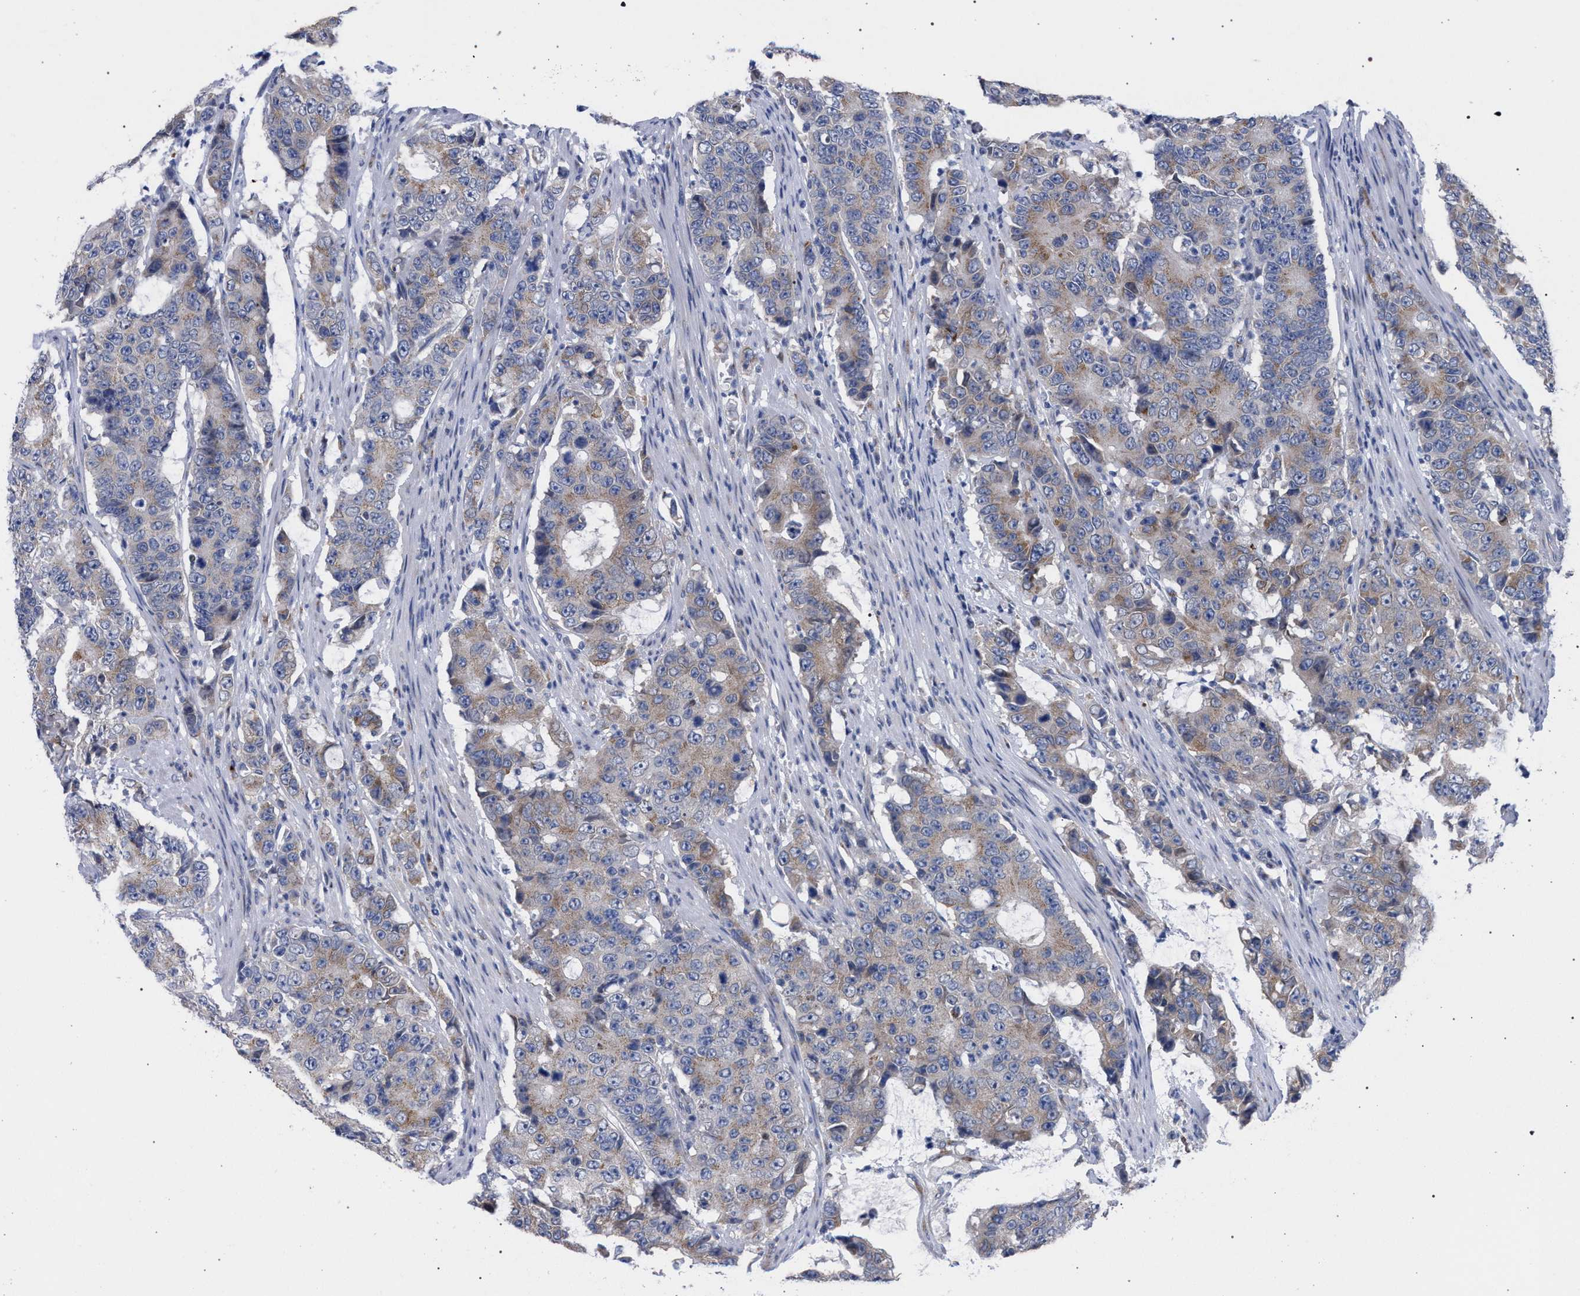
{"staining": {"intensity": "weak", "quantity": "25%-75%", "location": "cytoplasmic/membranous"}, "tissue": "colorectal cancer", "cell_type": "Tumor cells", "image_type": "cancer", "snomed": [{"axis": "morphology", "description": "Adenocarcinoma, NOS"}, {"axis": "topography", "description": "Colon"}], "caption": "A brown stain shows weak cytoplasmic/membranous positivity of a protein in colorectal cancer (adenocarcinoma) tumor cells.", "gene": "GOLGA2", "patient": {"sex": "female", "age": 86}}